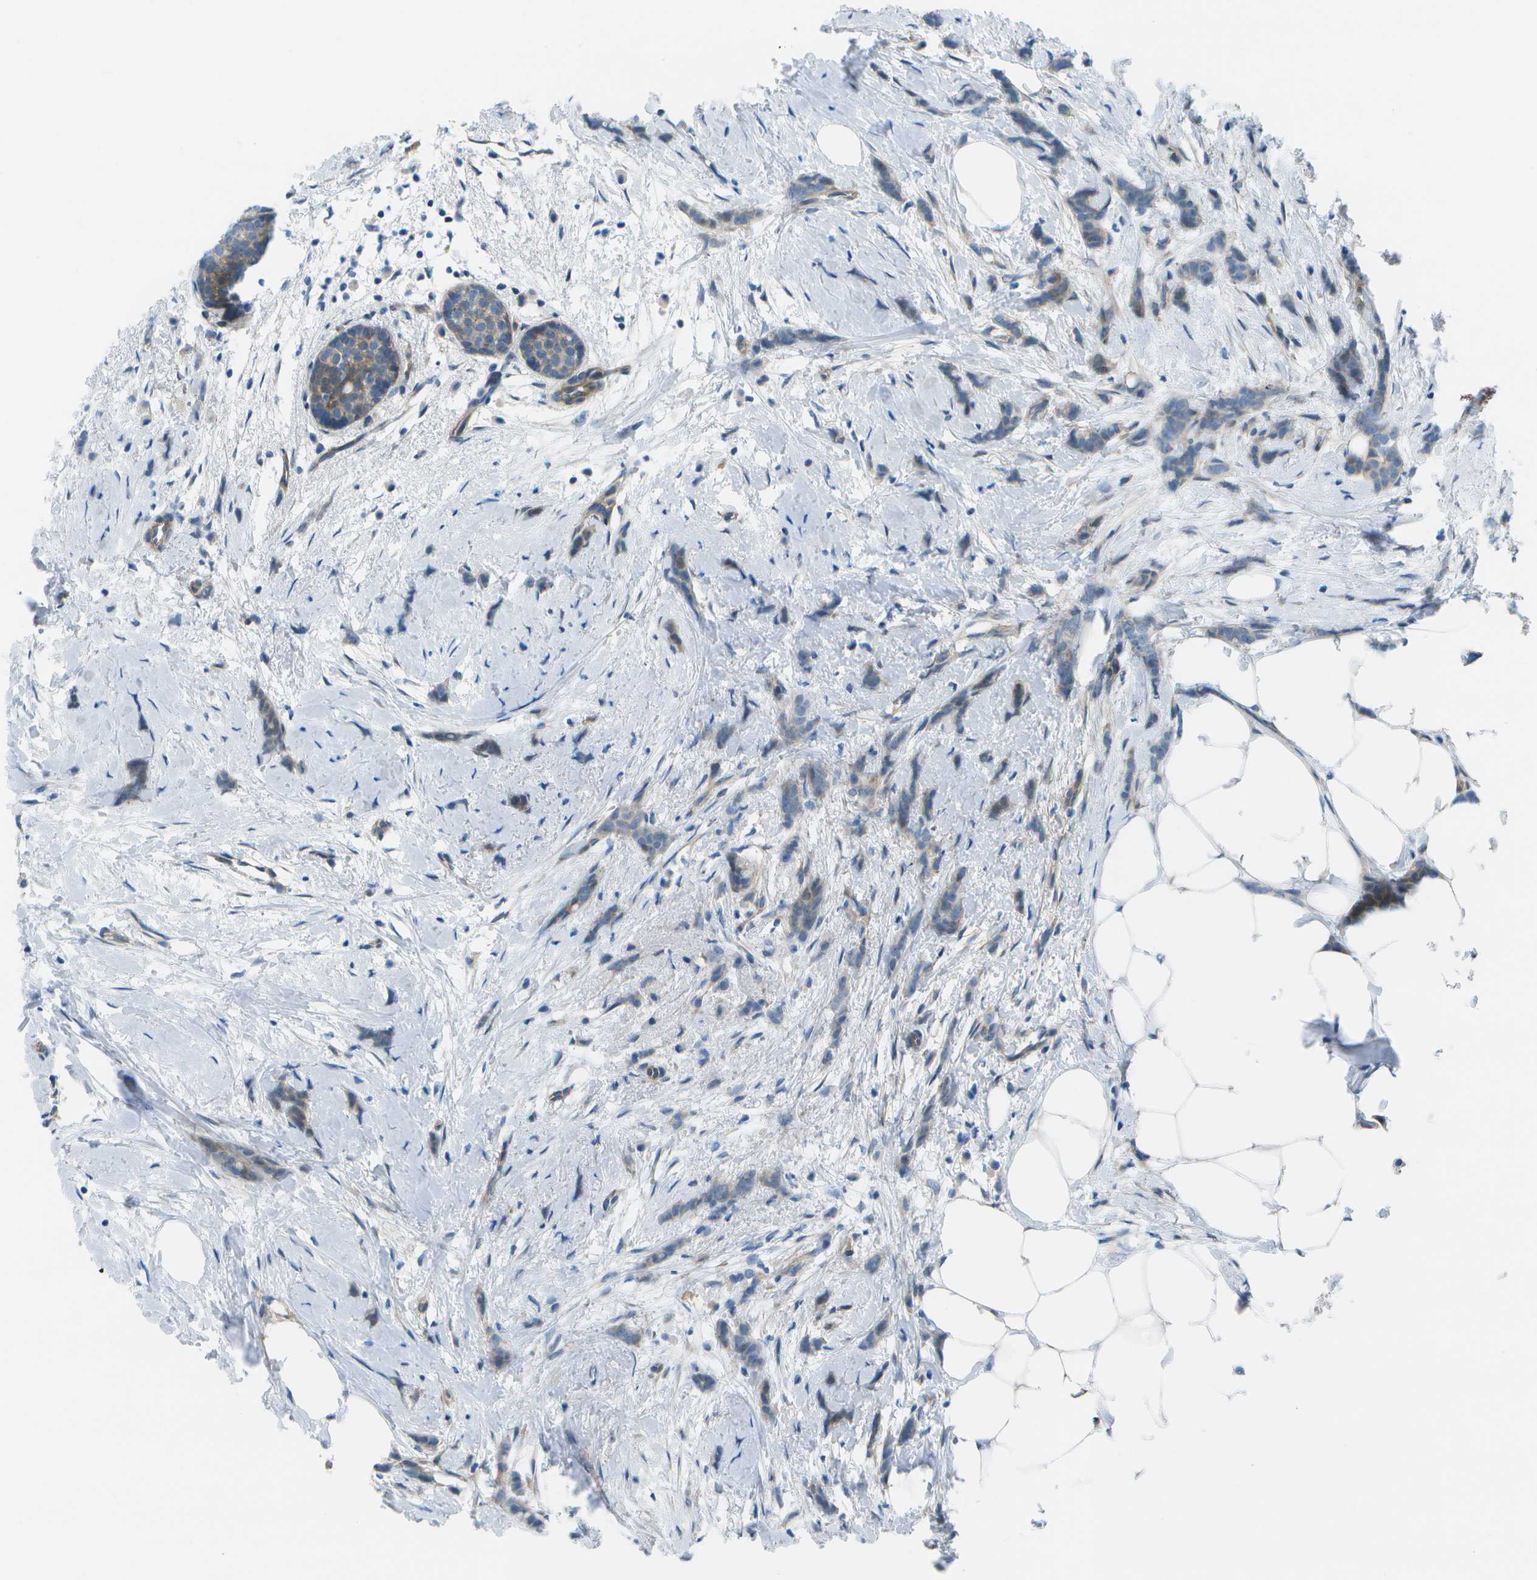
{"staining": {"intensity": "weak", "quantity": "<25%", "location": "cytoplasmic/membranous"}, "tissue": "breast cancer", "cell_type": "Tumor cells", "image_type": "cancer", "snomed": [{"axis": "morphology", "description": "Lobular carcinoma, in situ"}, {"axis": "morphology", "description": "Lobular carcinoma"}, {"axis": "topography", "description": "Breast"}], "caption": "Tumor cells show no significant protein staining in breast lobular carcinoma. (Stains: DAB (3,3'-diaminobenzidine) IHC with hematoxylin counter stain, Microscopy: brightfield microscopy at high magnification).", "gene": "SORBS3", "patient": {"sex": "female", "age": 41}}